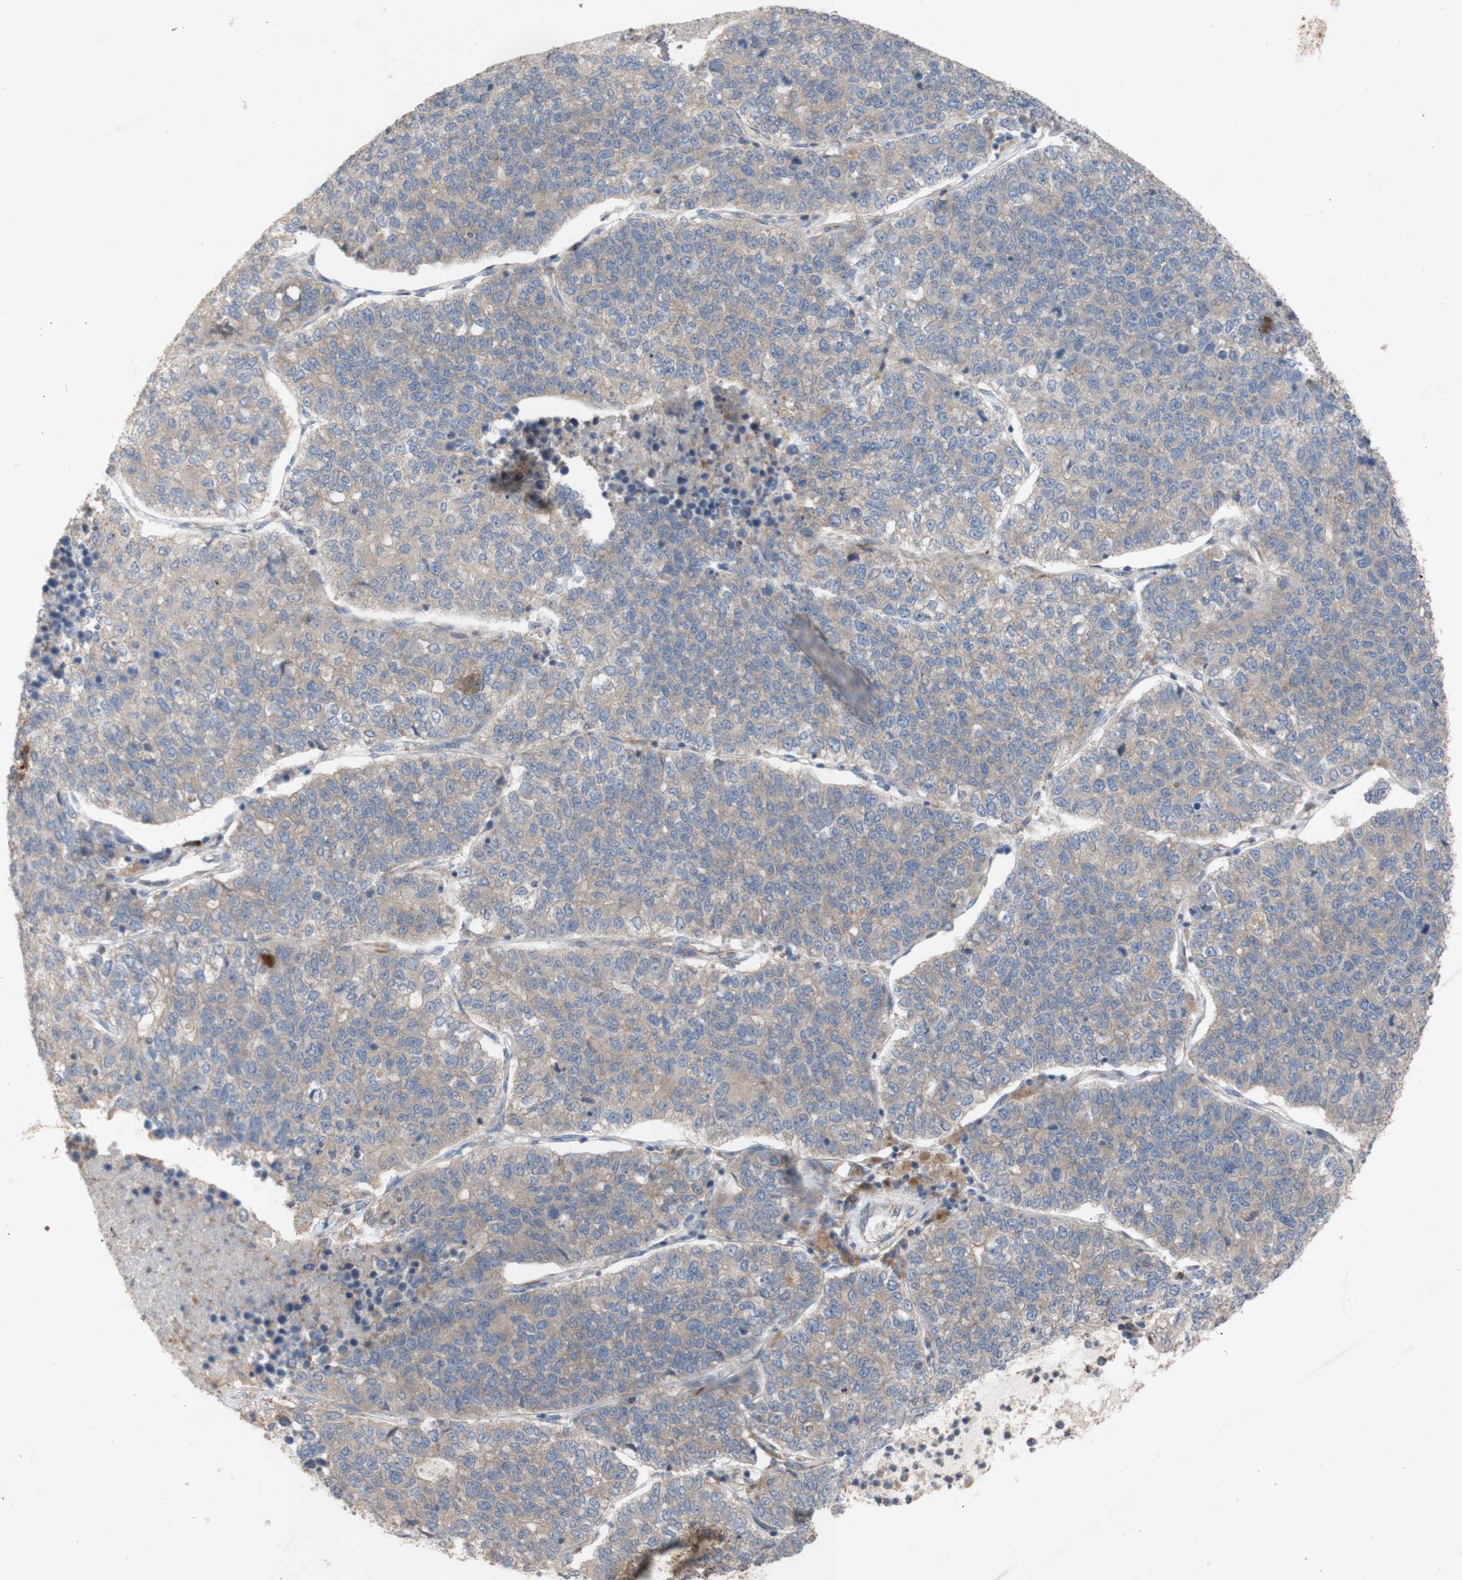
{"staining": {"intensity": "weak", "quantity": ">75%", "location": "cytoplasmic/membranous"}, "tissue": "lung cancer", "cell_type": "Tumor cells", "image_type": "cancer", "snomed": [{"axis": "morphology", "description": "Adenocarcinoma, NOS"}, {"axis": "topography", "description": "Lung"}], "caption": "IHC image of human lung cancer stained for a protein (brown), which exhibits low levels of weak cytoplasmic/membranous expression in approximately >75% of tumor cells.", "gene": "EIF2S3", "patient": {"sex": "male", "age": 49}}